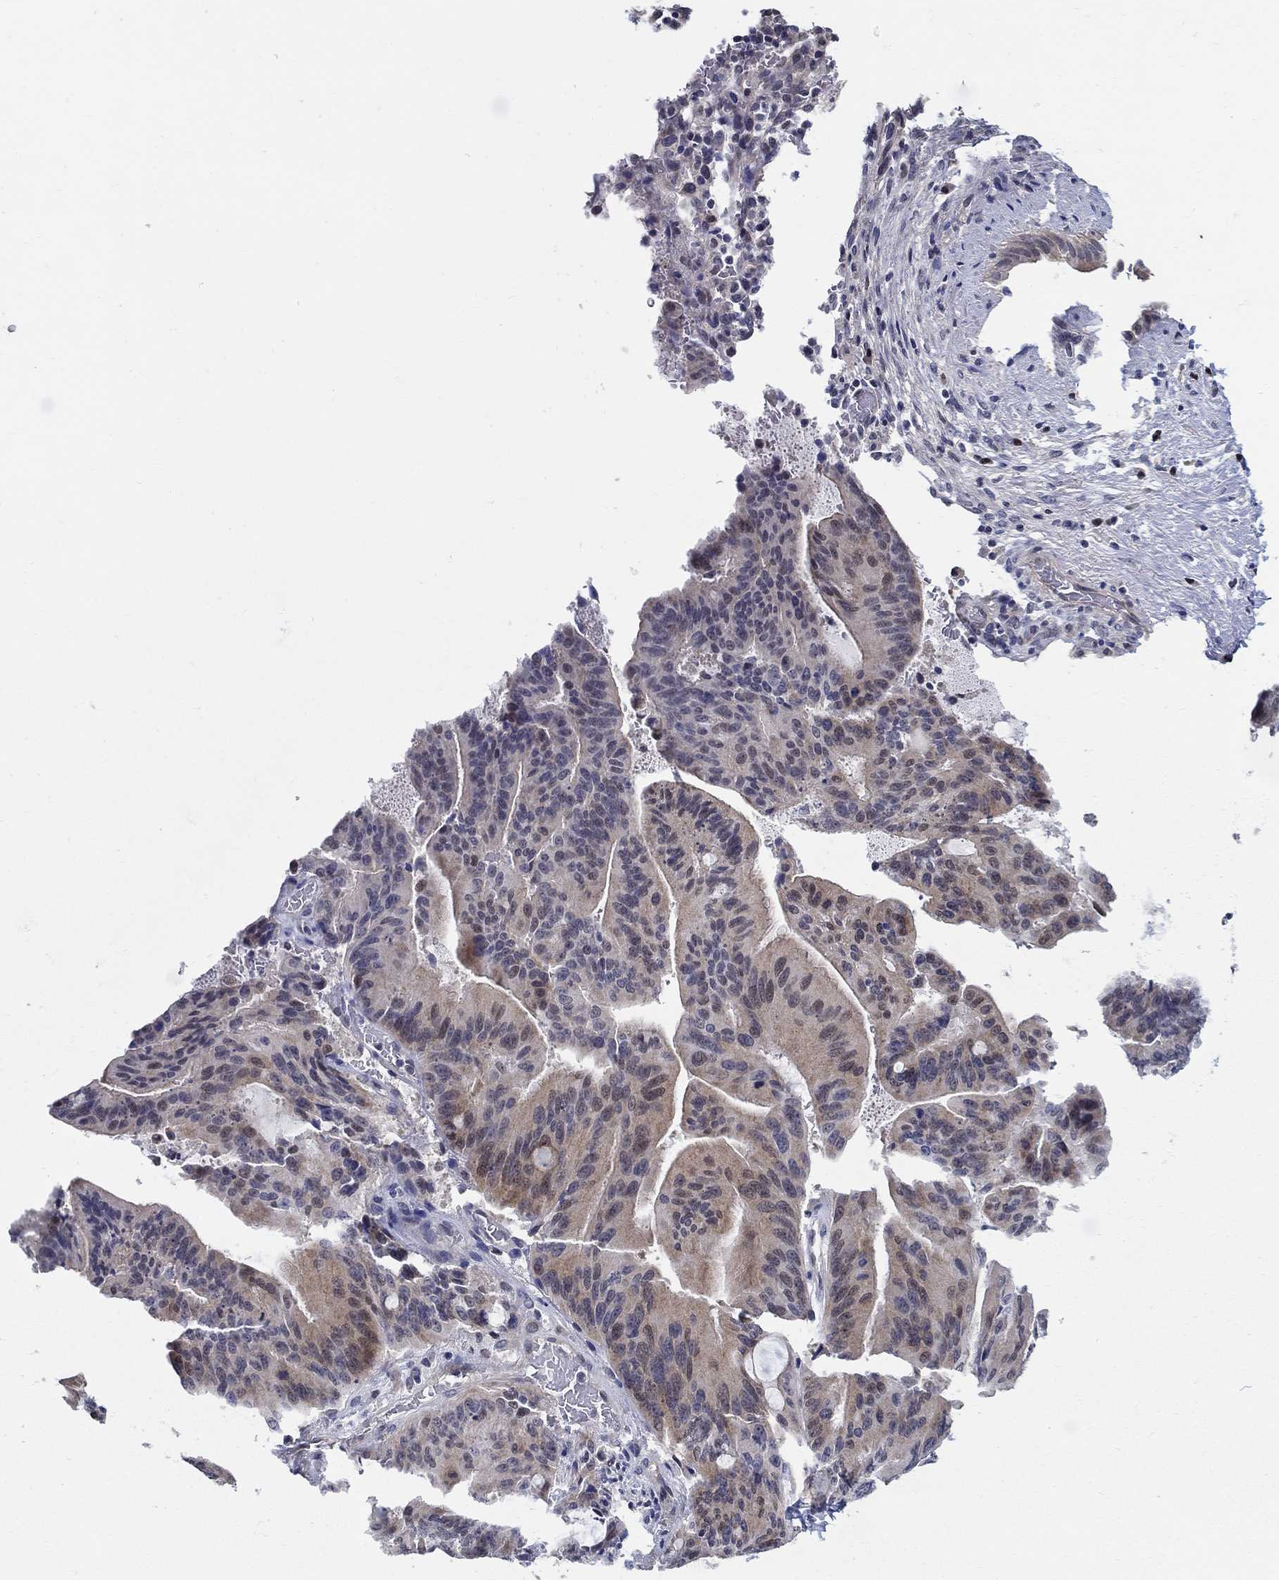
{"staining": {"intensity": "moderate", "quantity": "<25%", "location": "nuclear"}, "tissue": "liver cancer", "cell_type": "Tumor cells", "image_type": "cancer", "snomed": [{"axis": "morphology", "description": "Cholangiocarcinoma"}, {"axis": "topography", "description": "Liver"}], "caption": "Cholangiocarcinoma (liver) stained for a protein reveals moderate nuclear positivity in tumor cells.", "gene": "C16orf46", "patient": {"sex": "female", "age": 73}}